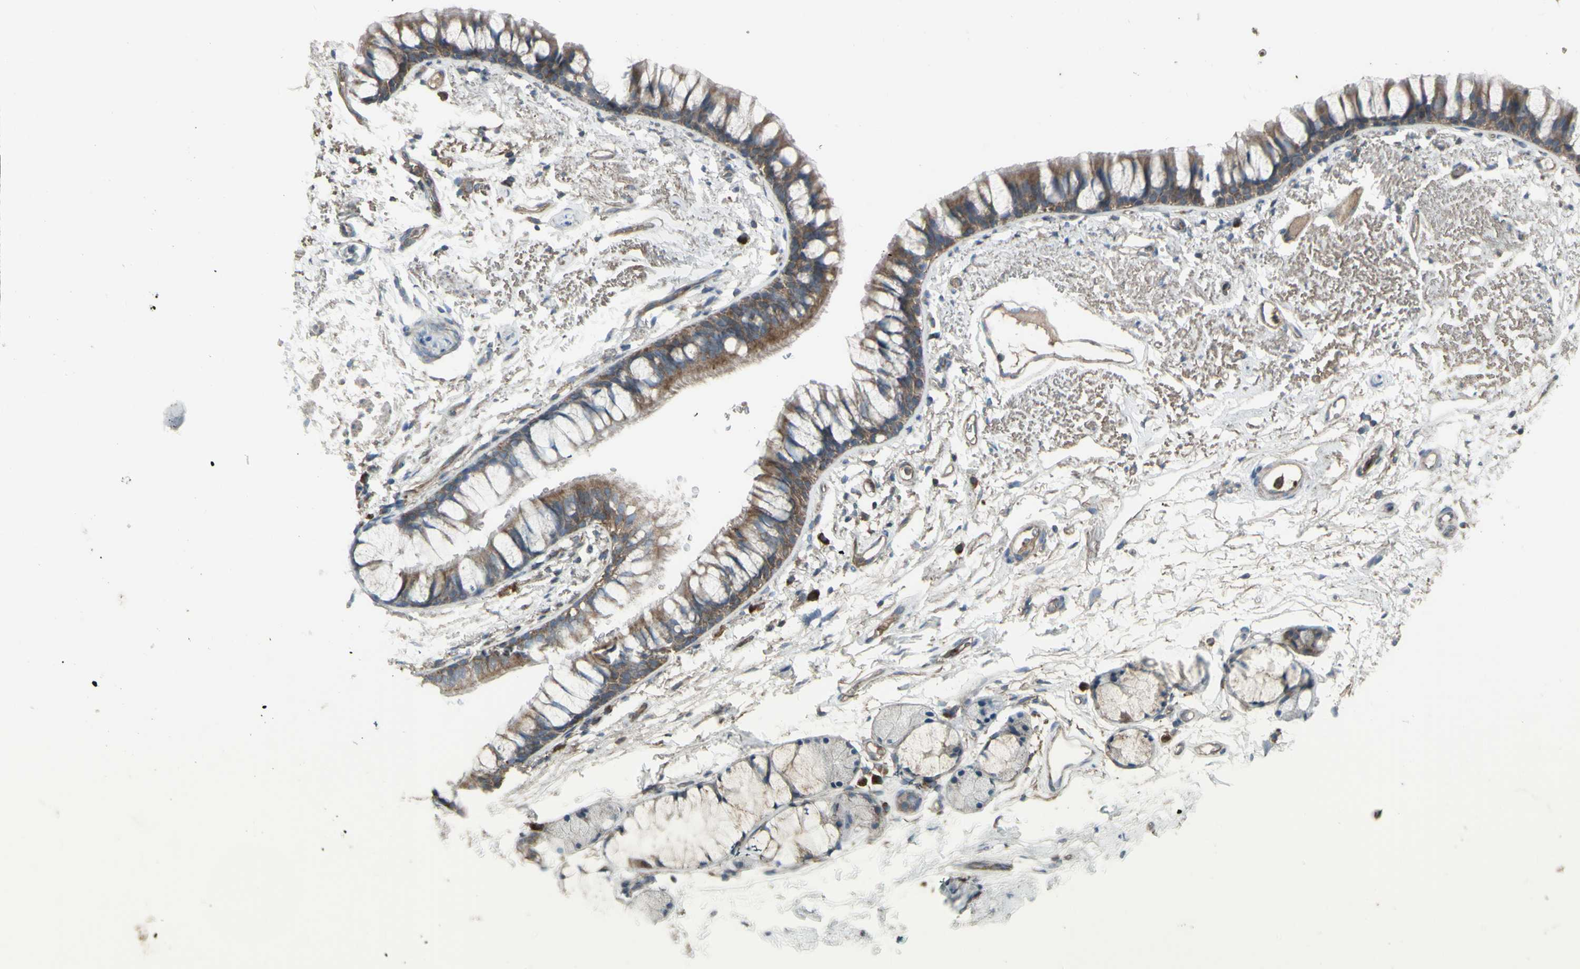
{"staining": {"intensity": "moderate", "quantity": ">75%", "location": "cytoplasmic/membranous"}, "tissue": "adipose tissue", "cell_type": "Adipocytes", "image_type": "normal", "snomed": [{"axis": "morphology", "description": "Normal tissue, NOS"}, {"axis": "topography", "description": "Bronchus"}], "caption": "Adipocytes display moderate cytoplasmic/membranous expression in approximately >75% of cells in unremarkable adipose tissue.", "gene": "SHC1", "patient": {"sex": "female", "age": 73}}